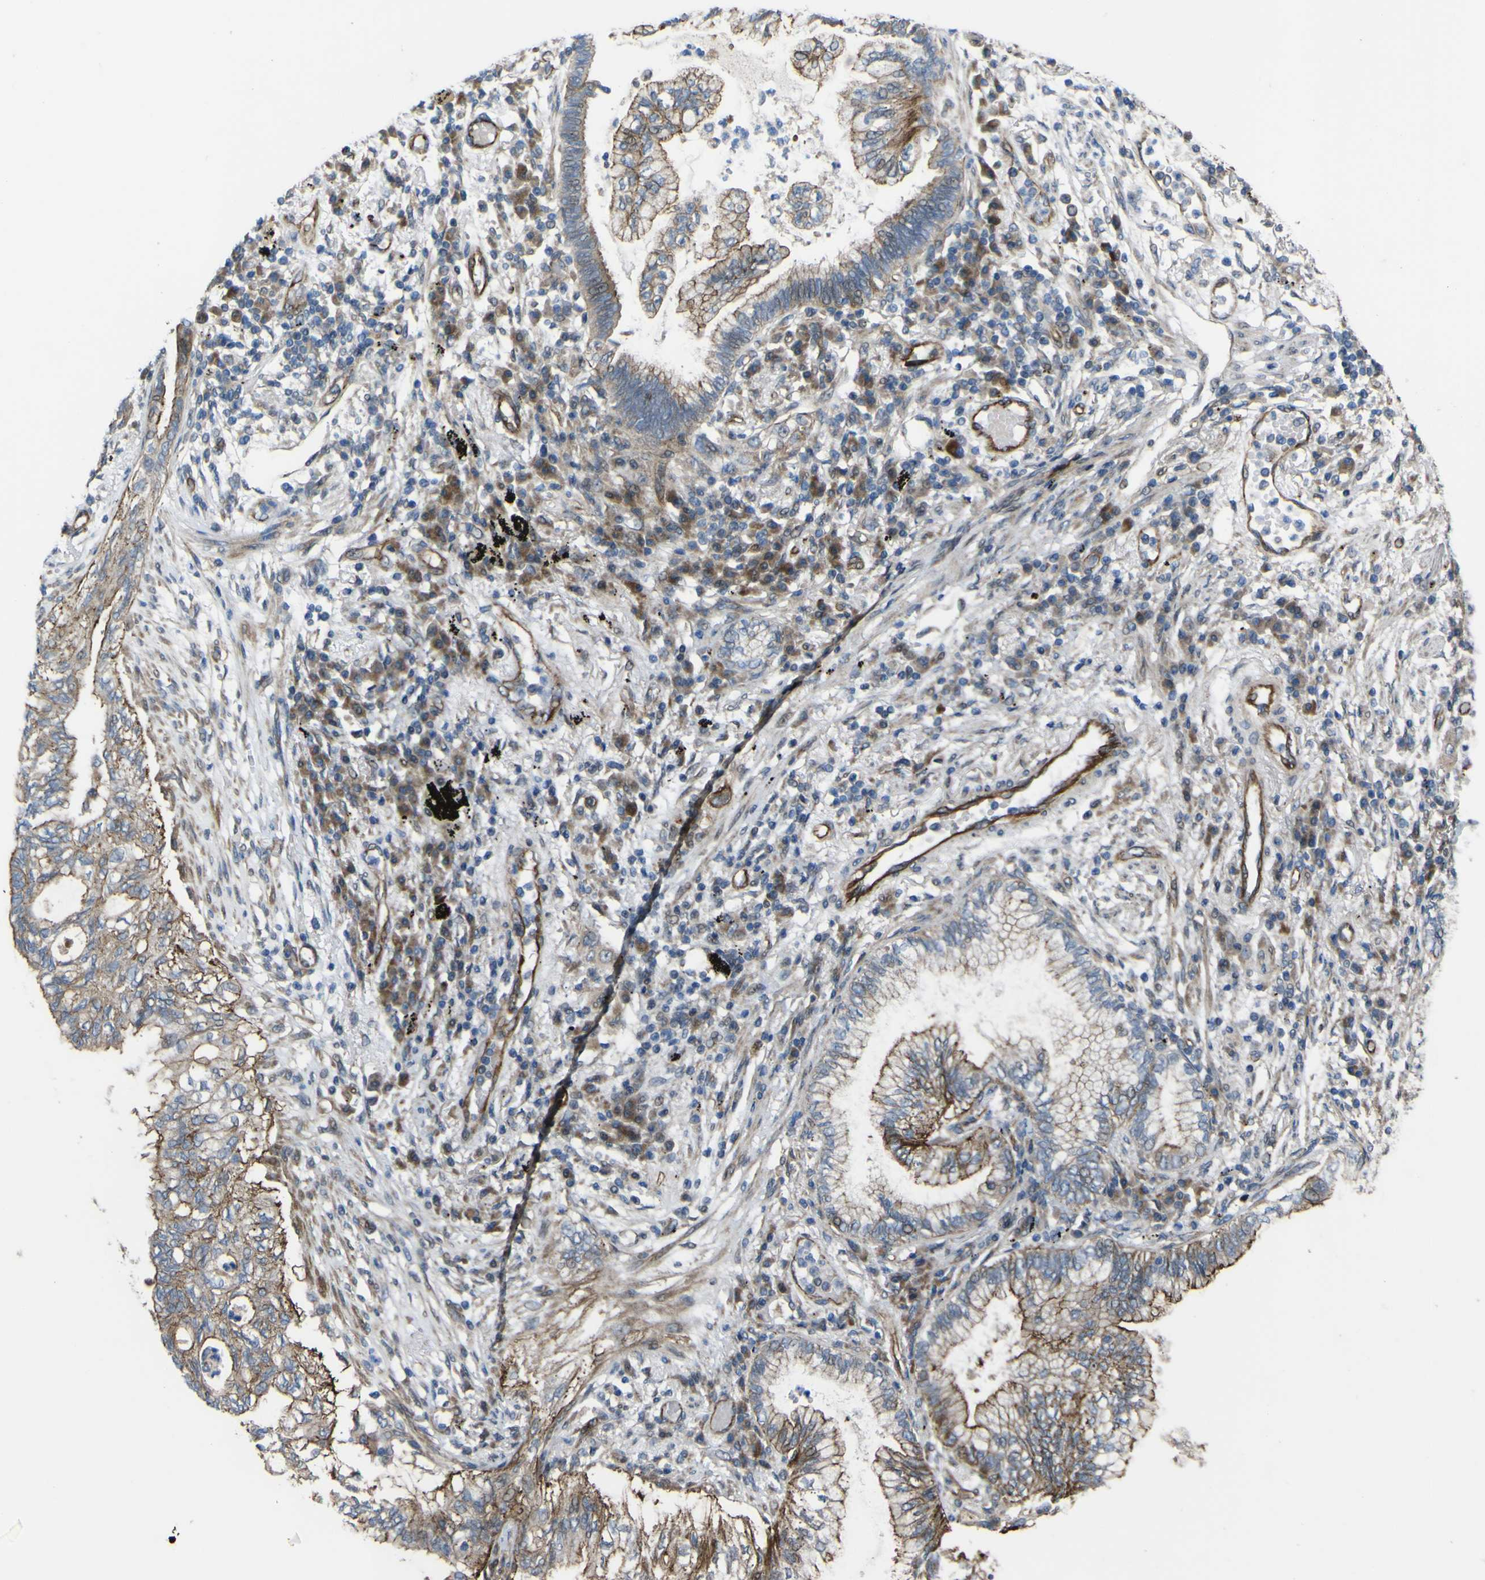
{"staining": {"intensity": "moderate", "quantity": "25%-75%", "location": "cytoplasmic/membranous"}, "tissue": "lung cancer", "cell_type": "Tumor cells", "image_type": "cancer", "snomed": [{"axis": "morphology", "description": "Normal tissue, NOS"}, {"axis": "morphology", "description": "Adenocarcinoma, NOS"}, {"axis": "topography", "description": "Bronchus"}, {"axis": "topography", "description": "Lung"}], "caption": "There is medium levels of moderate cytoplasmic/membranous staining in tumor cells of adenocarcinoma (lung), as demonstrated by immunohistochemical staining (brown color).", "gene": "FBXO30", "patient": {"sex": "female", "age": 70}}